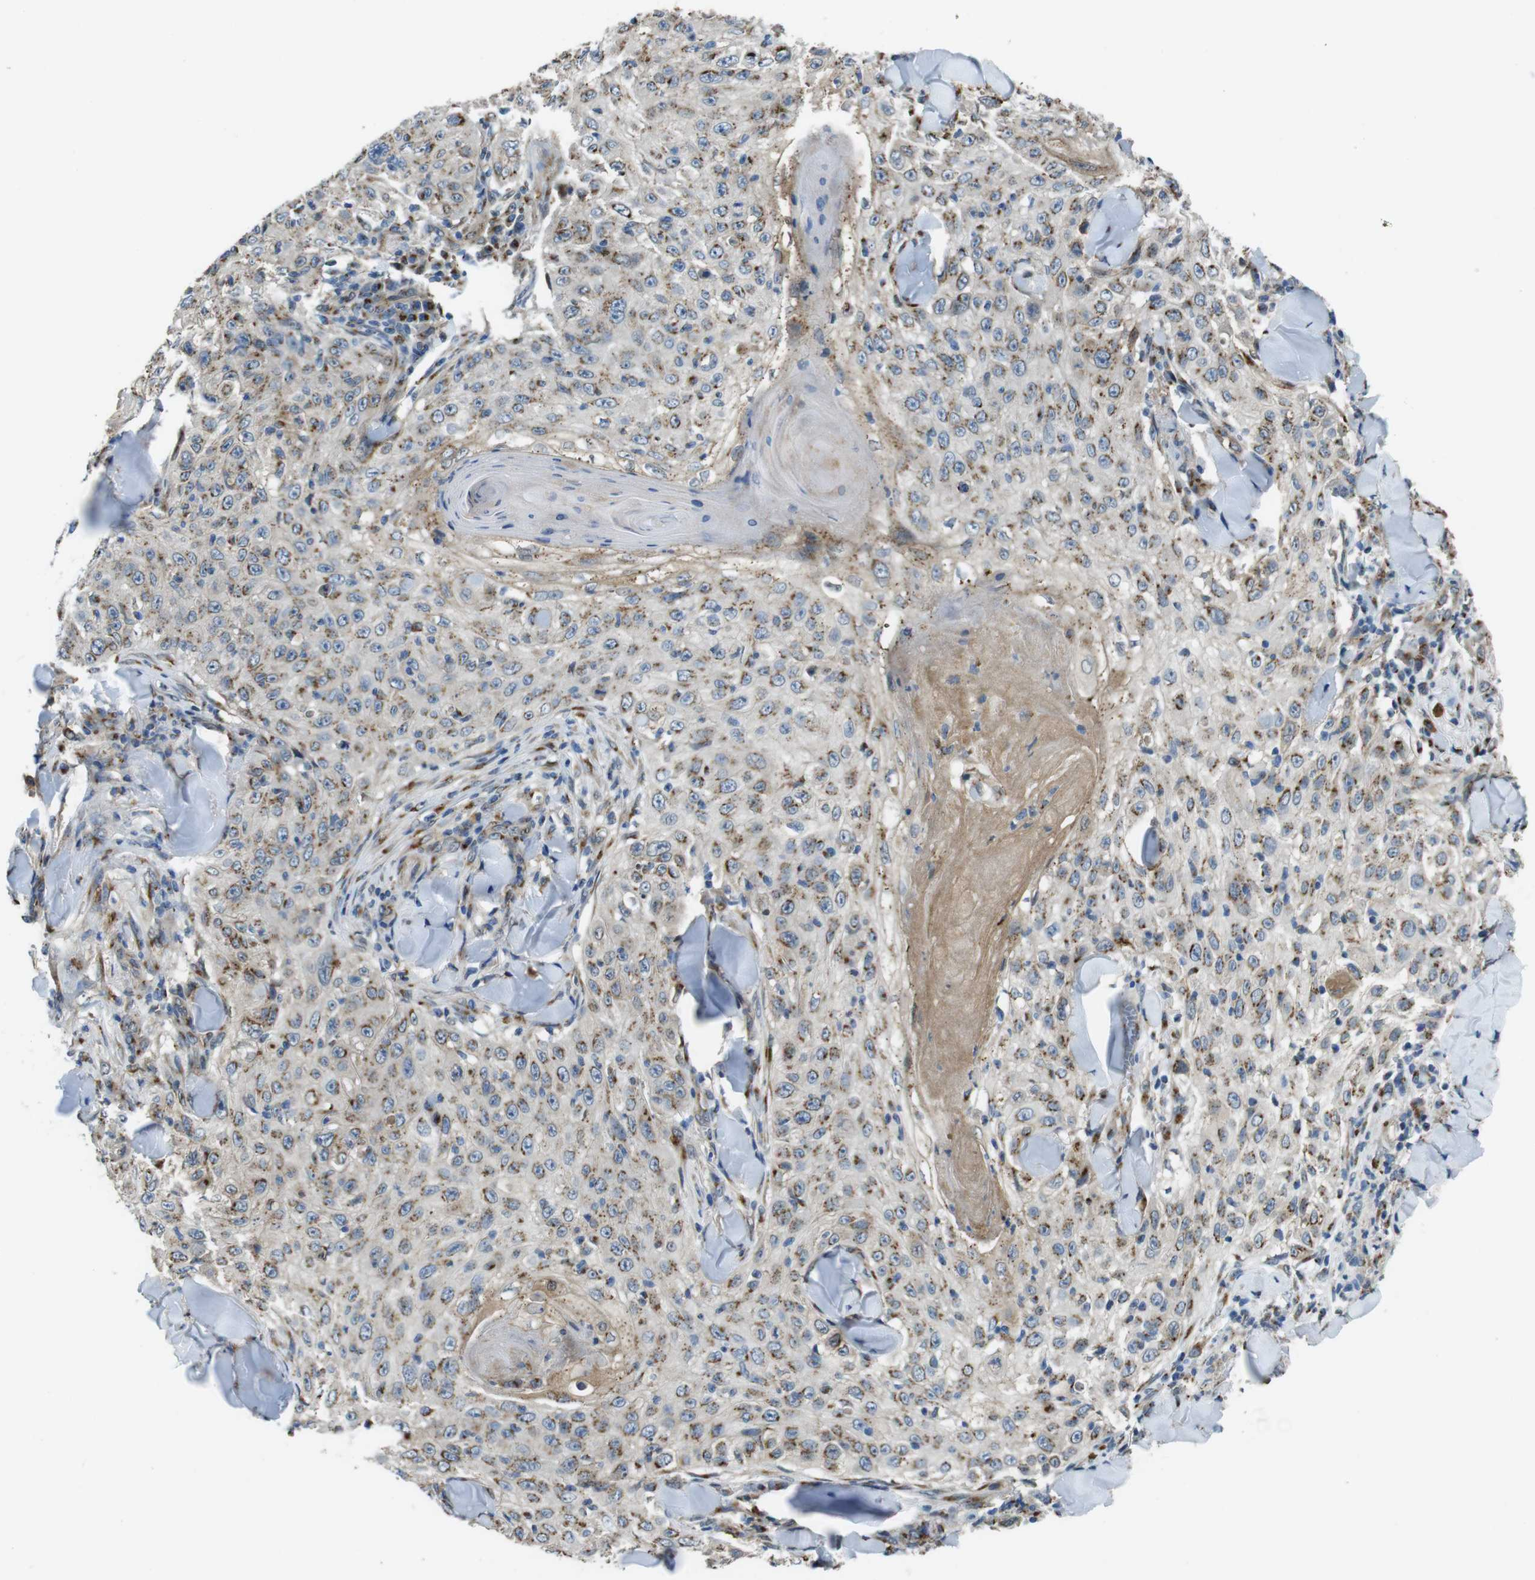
{"staining": {"intensity": "moderate", "quantity": "25%-75%", "location": "cytoplasmic/membranous"}, "tissue": "skin cancer", "cell_type": "Tumor cells", "image_type": "cancer", "snomed": [{"axis": "morphology", "description": "Squamous cell carcinoma, NOS"}, {"axis": "topography", "description": "Skin"}], "caption": "A histopathology image showing moderate cytoplasmic/membranous expression in about 25%-75% of tumor cells in skin cancer (squamous cell carcinoma), as visualized by brown immunohistochemical staining.", "gene": "RAB6A", "patient": {"sex": "male", "age": 86}}